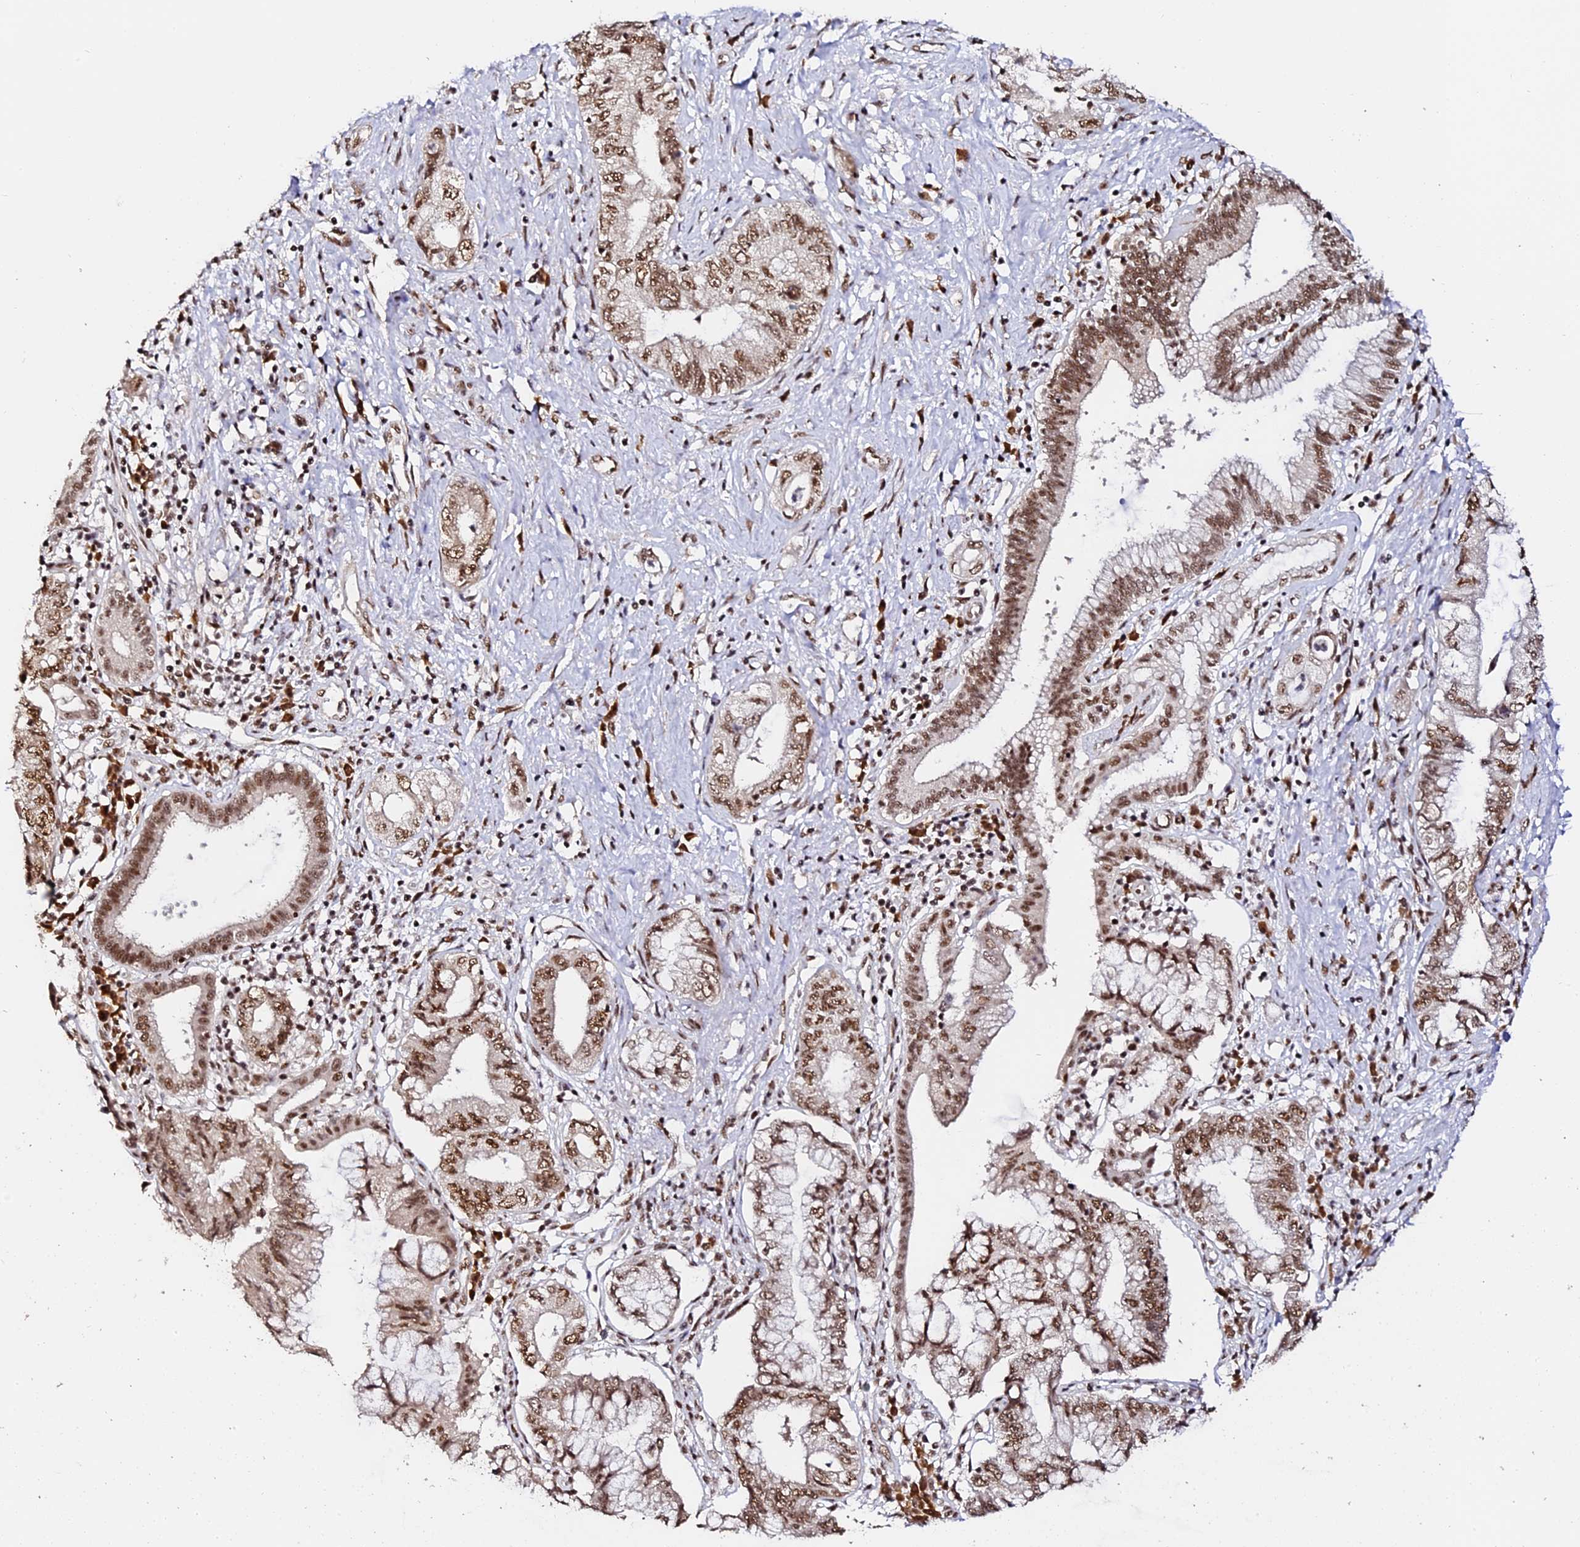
{"staining": {"intensity": "moderate", "quantity": ">75%", "location": "nuclear"}, "tissue": "pancreatic cancer", "cell_type": "Tumor cells", "image_type": "cancer", "snomed": [{"axis": "morphology", "description": "Adenocarcinoma, NOS"}, {"axis": "topography", "description": "Pancreas"}], "caption": "Immunohistochemical staining of human adenocarcinoma (pancreatic) demonstrates moderate nuclear protein positivity in approximately >75% of tumor cells. Using DAB (brown) and hematoxylin (blue) stains, captured at high magnification using brightfield microscopy.", "gene": "MCRS1", "patient": {"sex": "female", "age": 73}}